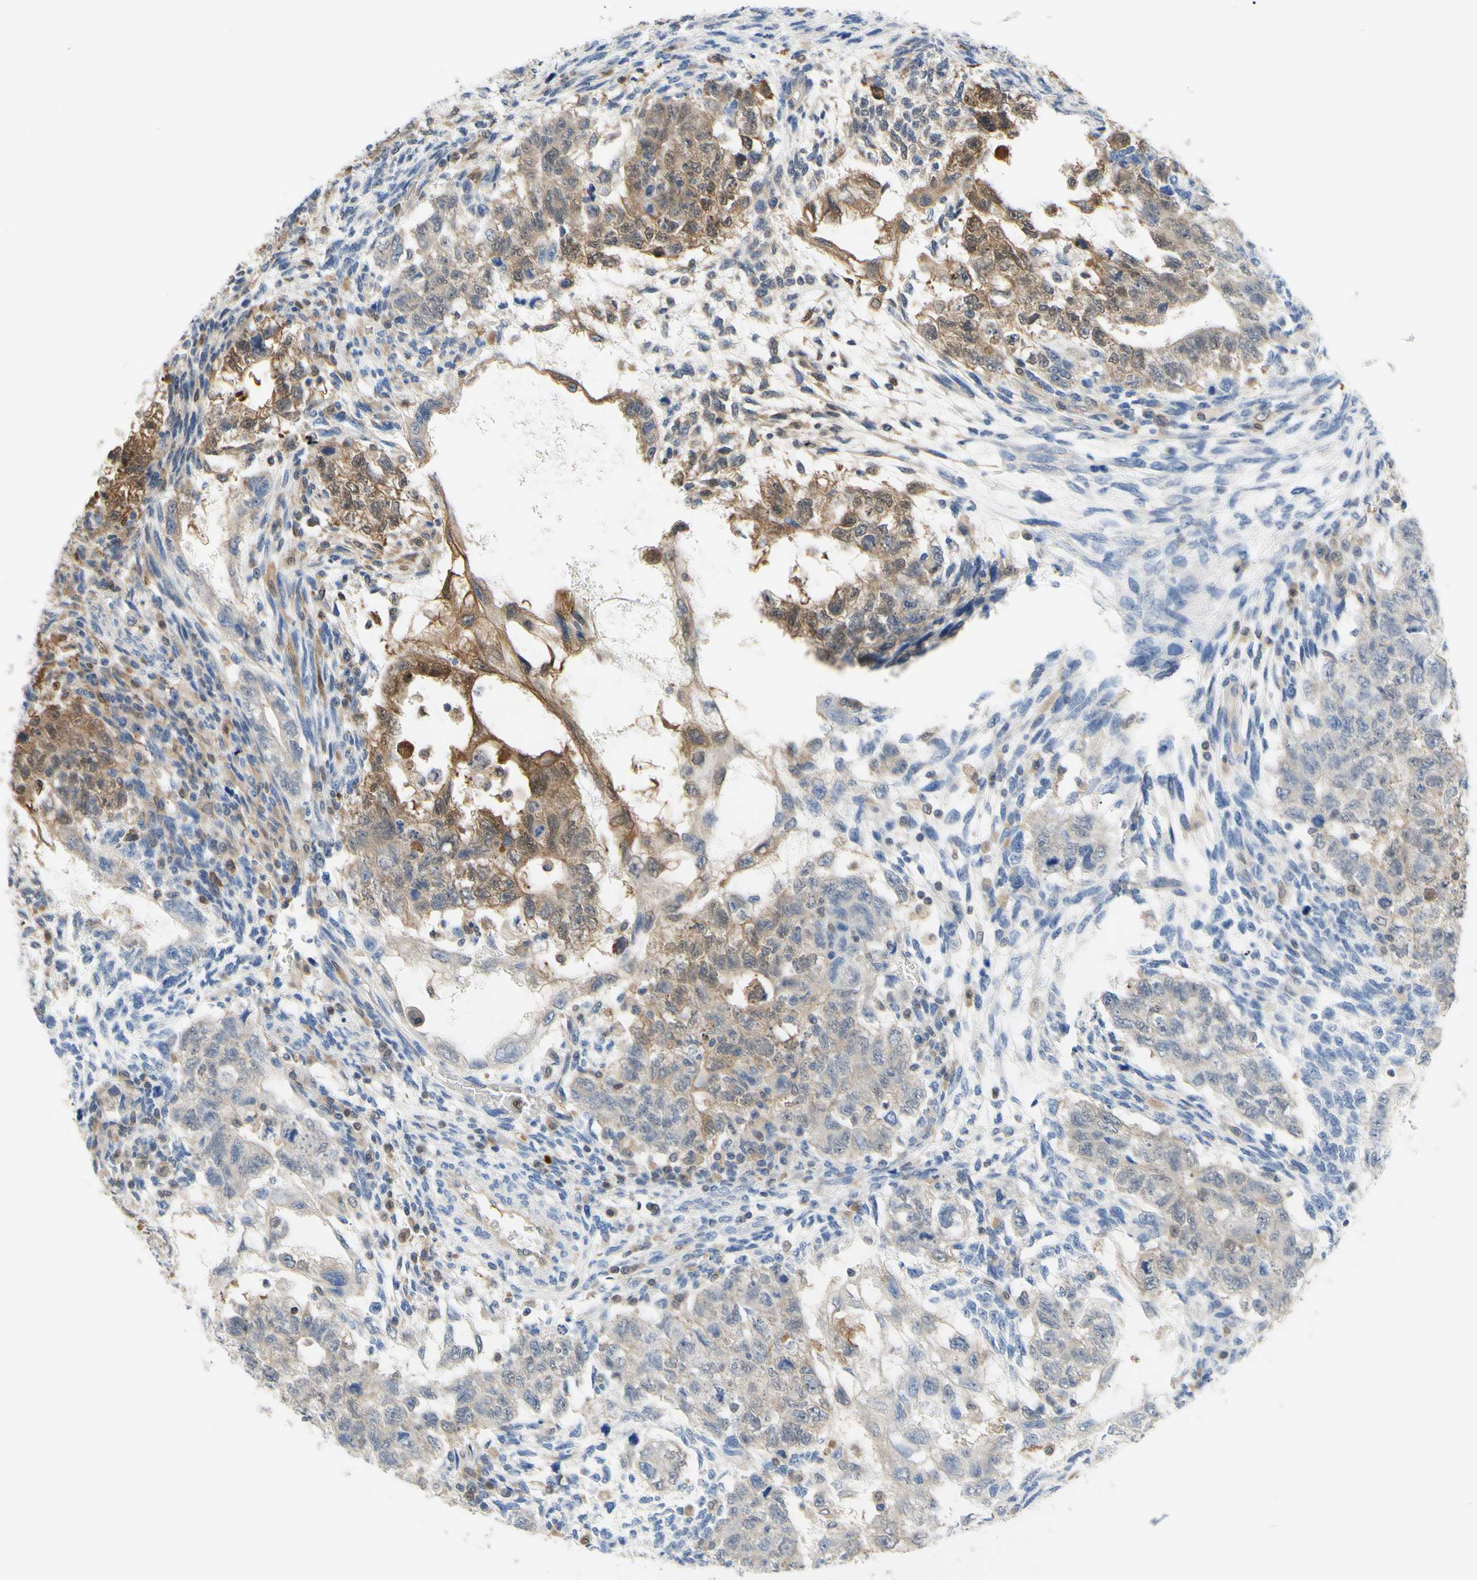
{"staining": {"intensity": "moderate", "quantity": "25%-75%", "location": "cytoplasmic/membranous"}, "tissue": "testis cancer", "cell_type": "Tumor cells", "image_type": "cancer", "snomed": [{"axis": "morphology", "description": "Normal tissue, NOS"}, {"axis": "morphology", "description": "Carcinoma, Embryonal, NOS"}, {"axis": "topography", "description": "Testis"}], "caption": "High-power microscopy captured an immunohistochemistry micrograph of testis embryonal carcinoma, revealing moderate cytoplasmic/membranous positivity in approximately 25%-75% of tumor cells.", "gene": "UPK3B", "patient": {"sex": "male", "age": 36}}